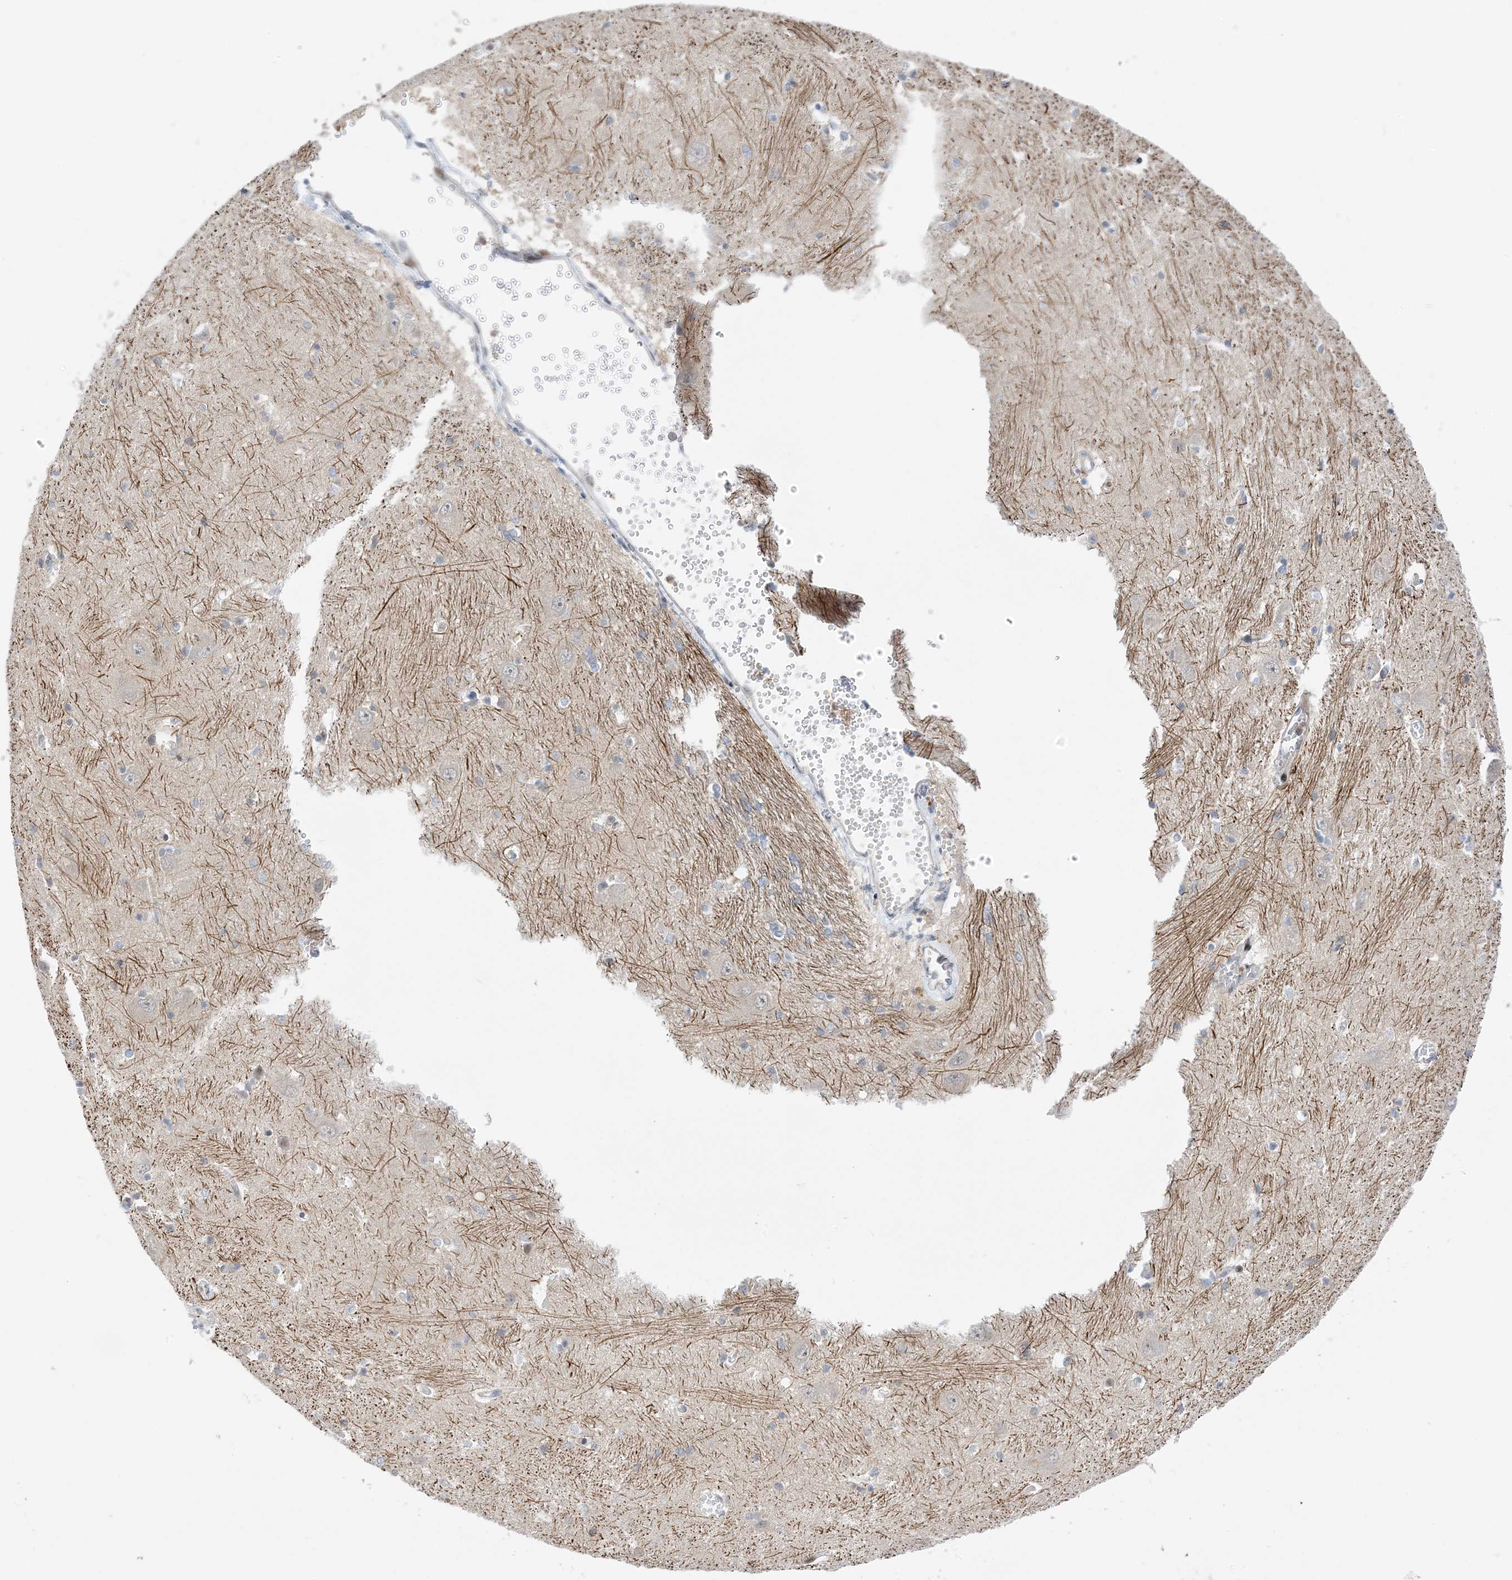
{"staining": {"intensity": "negative", "quantity": "none", "location": "none"}, "tissue": "caudate", "cell_type": "Glial cells", "image_type": "normal", "snomed": [{"axis": "morphology", "description": "Normal tissue, NOS"}, {"axis": "topography", "description": "Lateral ventricle wall"}], "caption": "Glial cells show no significant protein staining in benign caudate. (Stains: DAB (3,3'-diaminobenzidine) immunohistochemistry with hematoxylin counter stain, Microscopy: brightfield microscopy at high magnification).", "gene": "KIFBP", "patient": {"sex": "male", "age": 37}}